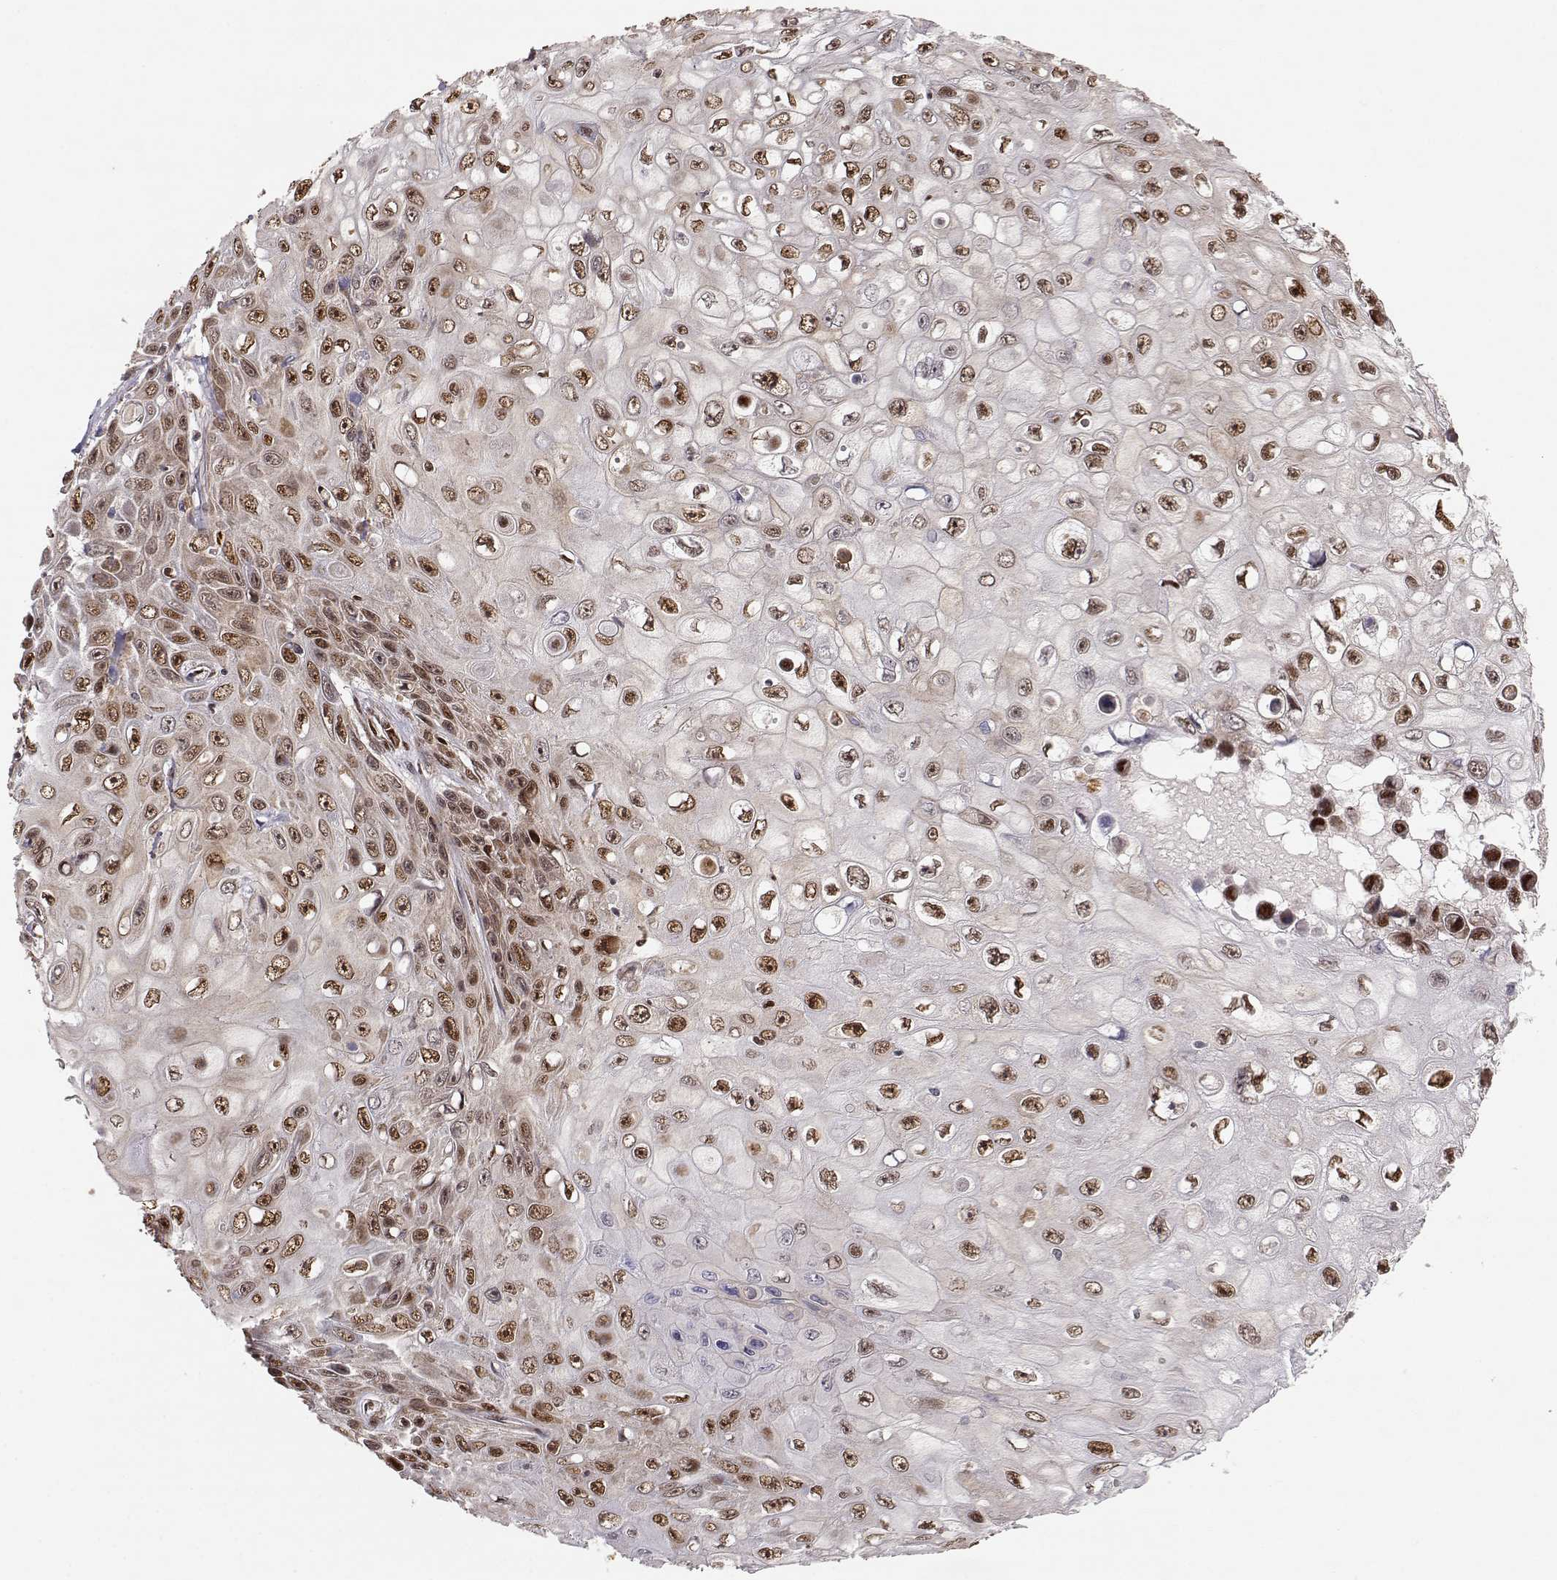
{"staining": {"intensity": "strong", "quantity": "25%-75%", "location": "nuclear"}, "tissue": "skin cancer", "cell_type": "Tumor cells", "image_type": "cancer", "snomed": [{"axis": "morphology", "description": "Squamous cell carcinoma, NOS"}, {"axis": "topography", "description": "Skin"}], "caption": "IHC (DAB) staining of skin cancer reveals strong nuclear protein positivity in about 25%-75% of tumor cells. (Stains: DAB in brown, nuclei in blue, Microscopy: brightfield microscopy at high magnification).", "gene": "BRCA1", "patient": {"sex": "male", "age": 82}}